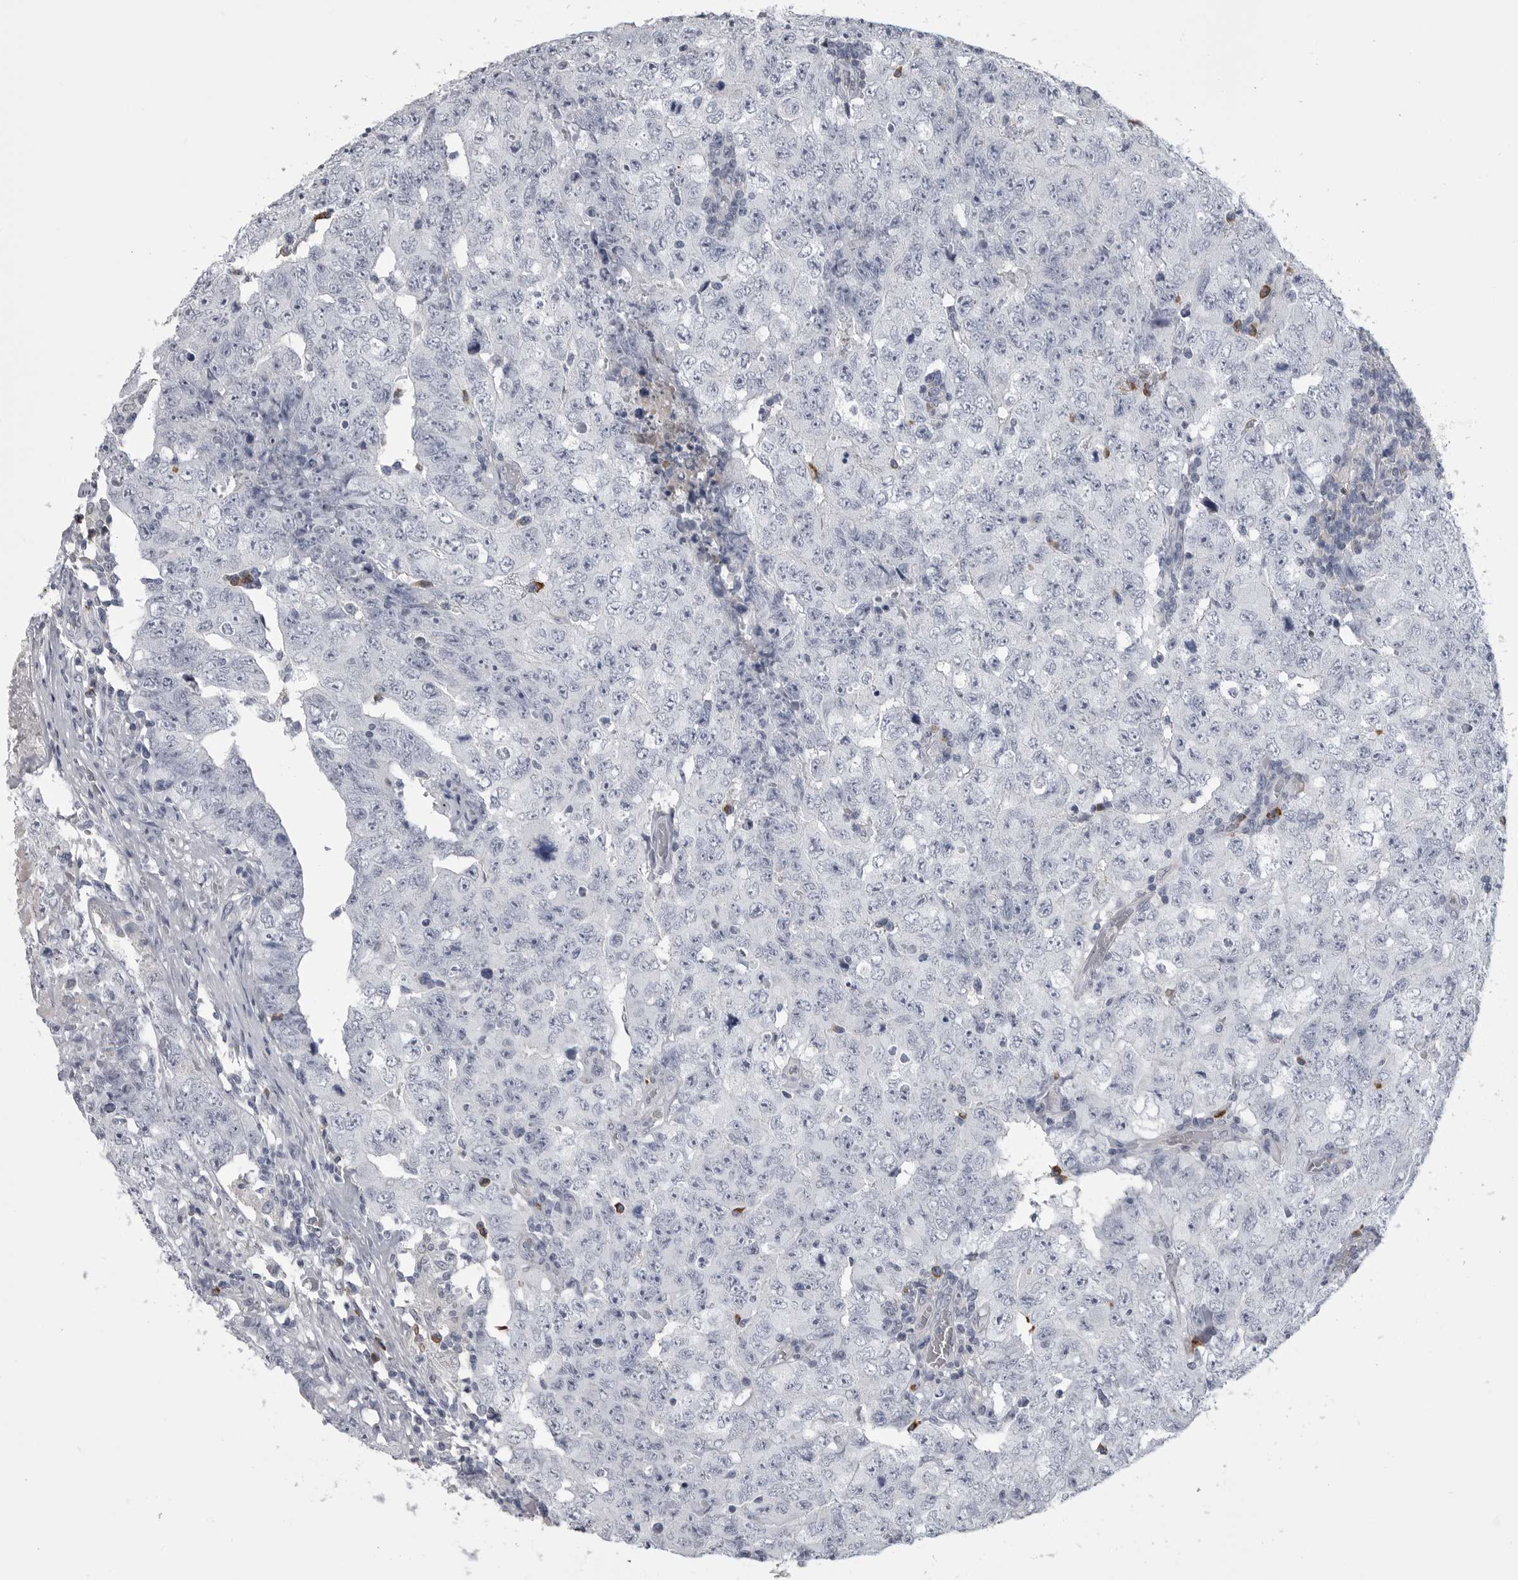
{"staining": {"intensity": "negative", "quantity": "none", "location": "none"}, "tissue": "testis cancer", "cell_type": "Tumor cells", "image_type": "cancer", "snomed": [{"axis": "morphology", "description": "Carcinoma, Embryonal, NOS"}, {"axis": "topography", "description": "Testis"}], "caption": "The image displays no significant expression in tumor cells of testis embryonal carcinoma.", "gene": "FKBP2", "patient": {"sex": "male", "age": 26}}